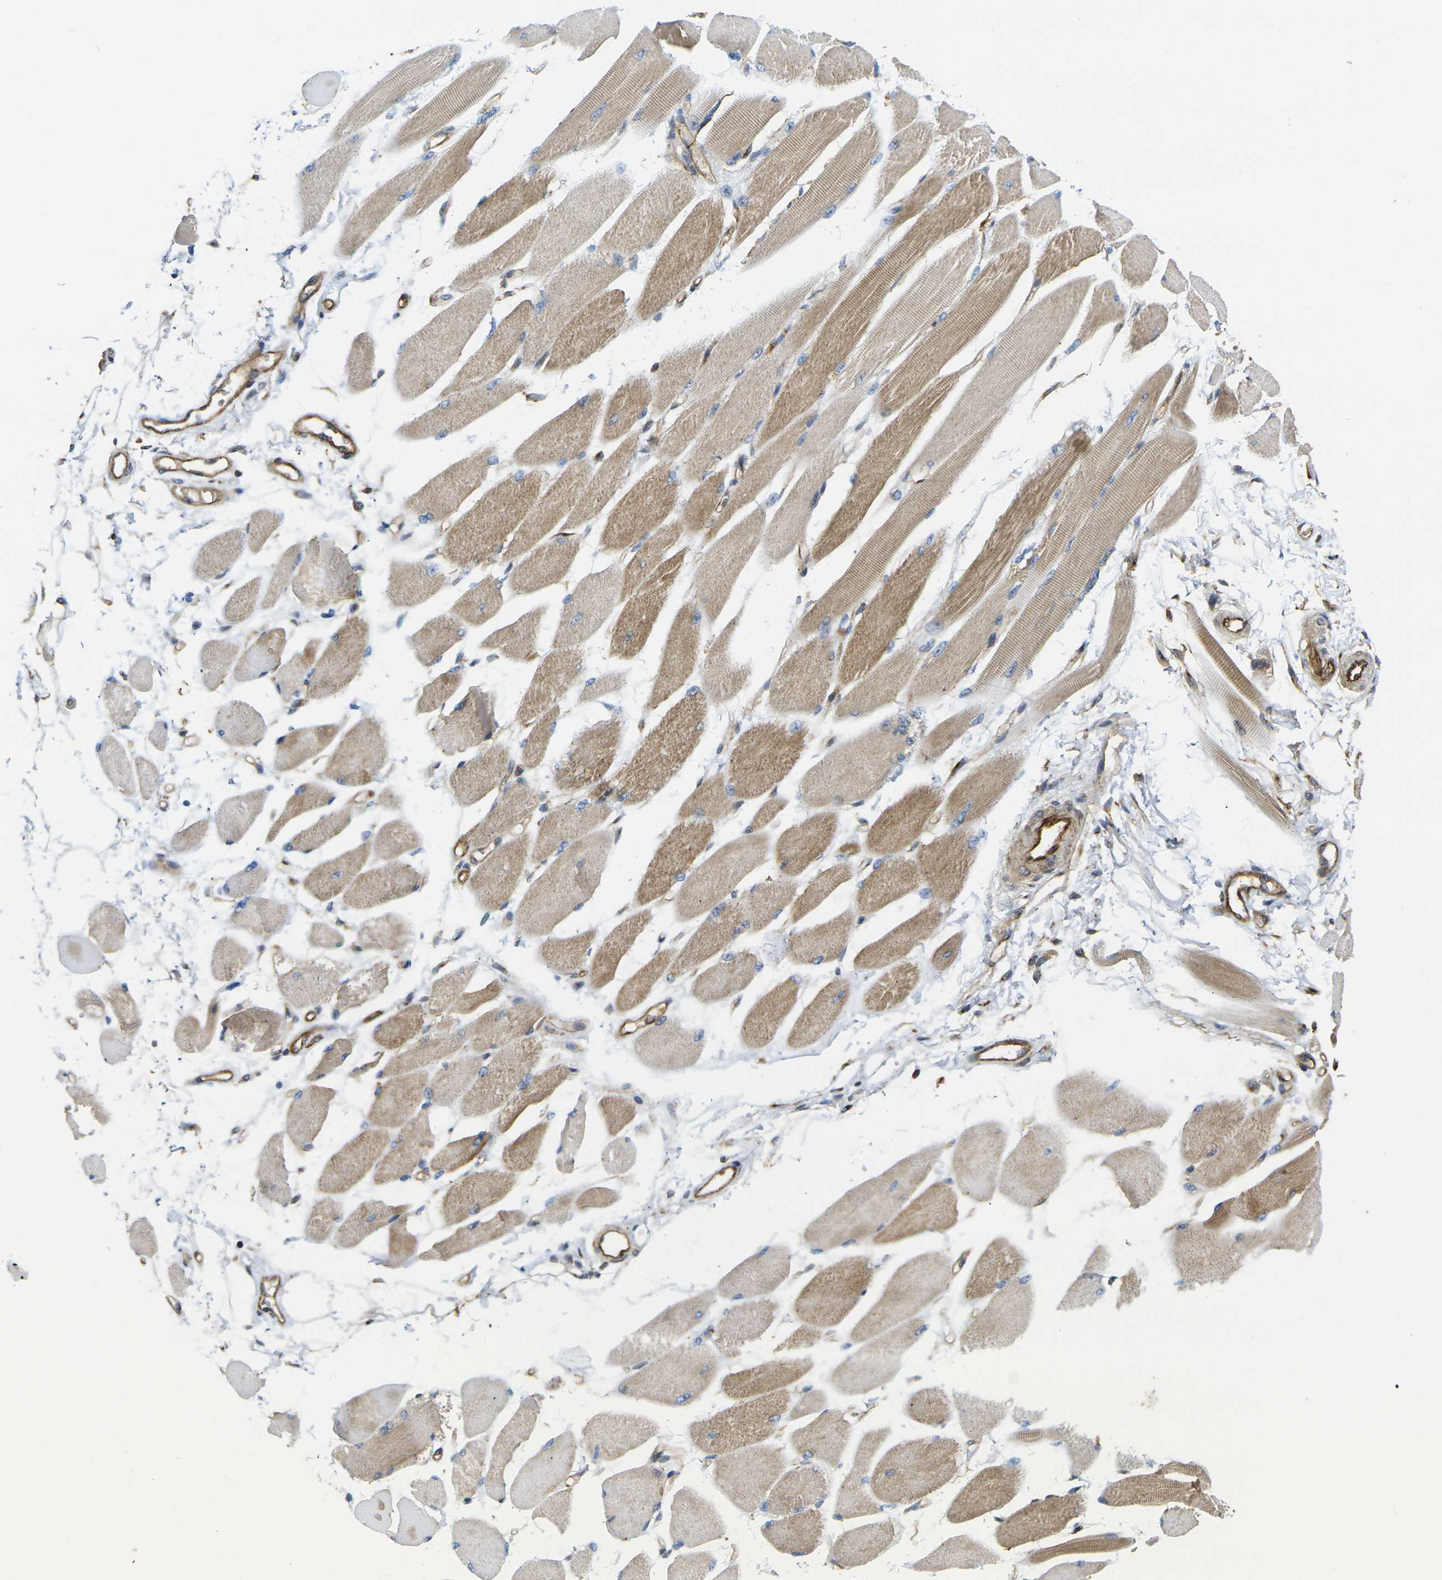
{"staining": {"intensity": "moderate", "quantity": ">75%", "location": "cytoplasmic/membranous"}, "tissue": "skeletal muscle", "cell_type": "Myocytes", "image_type": "normal", "snomed": [{"axis": "morphology", "description": "Normal tissue, NOS"}, {"axis": "topography", "description": "Skeletal muscle"}, {"axis": "topography", "description": "Peripheral nerve tissue"}], "caption": "A medium amount of moderate cytoplasmic/membranous staining is identified in about >75% of myocytes in benign skeletal muscle. (brown staining indicates protein expression, while blue staining denotes nuclei).", "gene": "ECE1", "patient": {"sex": "female", "age": 84}}